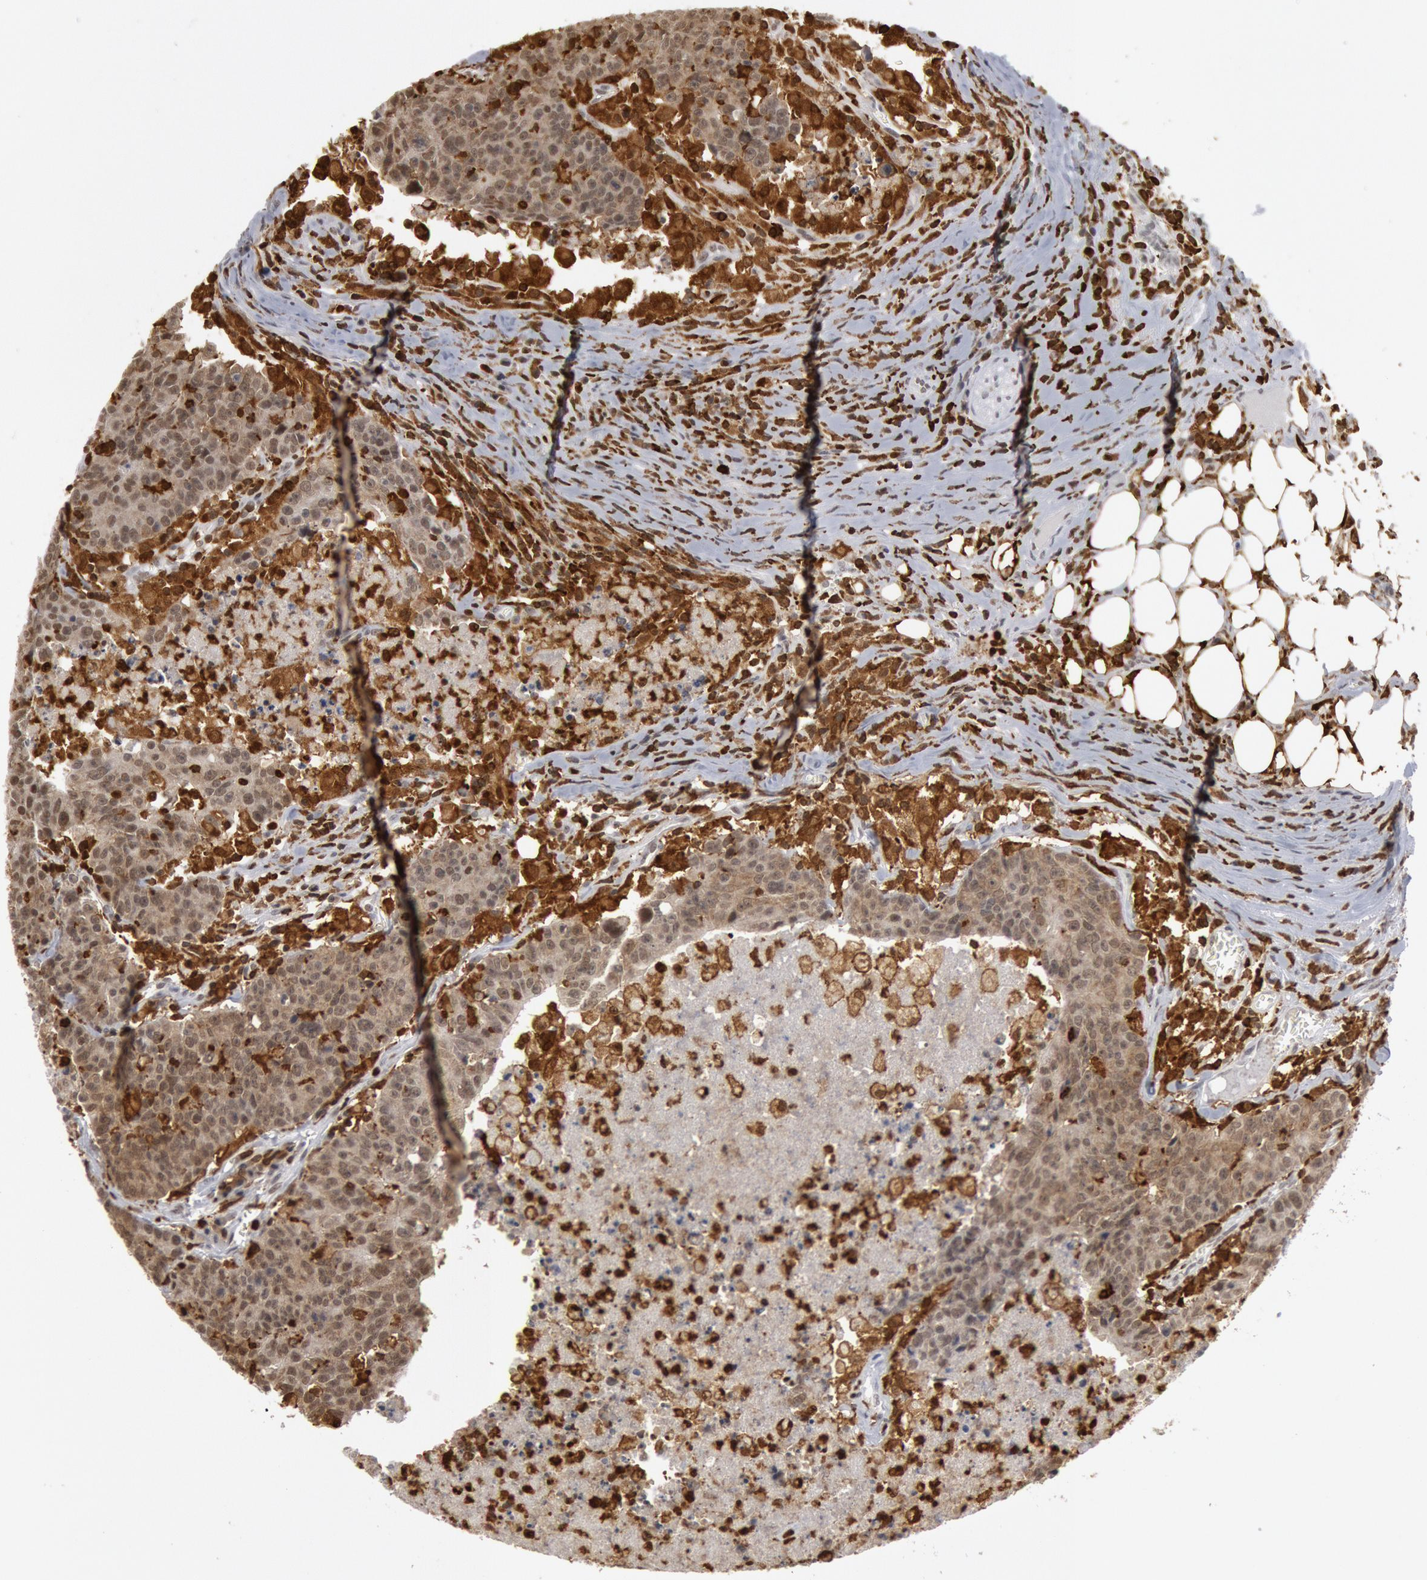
{"staining": {"intensity": "weak", "quantity": ">75%", "location": "cytoplasmic/membranous,nuclear"}, "tissue": "colorectal cancer", "cell_type": "Tumor cells", "image_type": "cancer", "snomed": [{"axis": "morphology", "description": "Adenocarcinoma, NOS"}, {"axis": "topography", "description": "Colon"}], "caption": "Brown immunohistochemical staining in adenocarcinoma (colorectal) demonstrates weak cytoplasmic/membranous and nuclear positivity in approximately >75% of tumor cells. The protein is shown in brown color, while the nuclei are stained blue.", "gene": "PTPN6", "patient": {"sex": "female", "age": 53}}